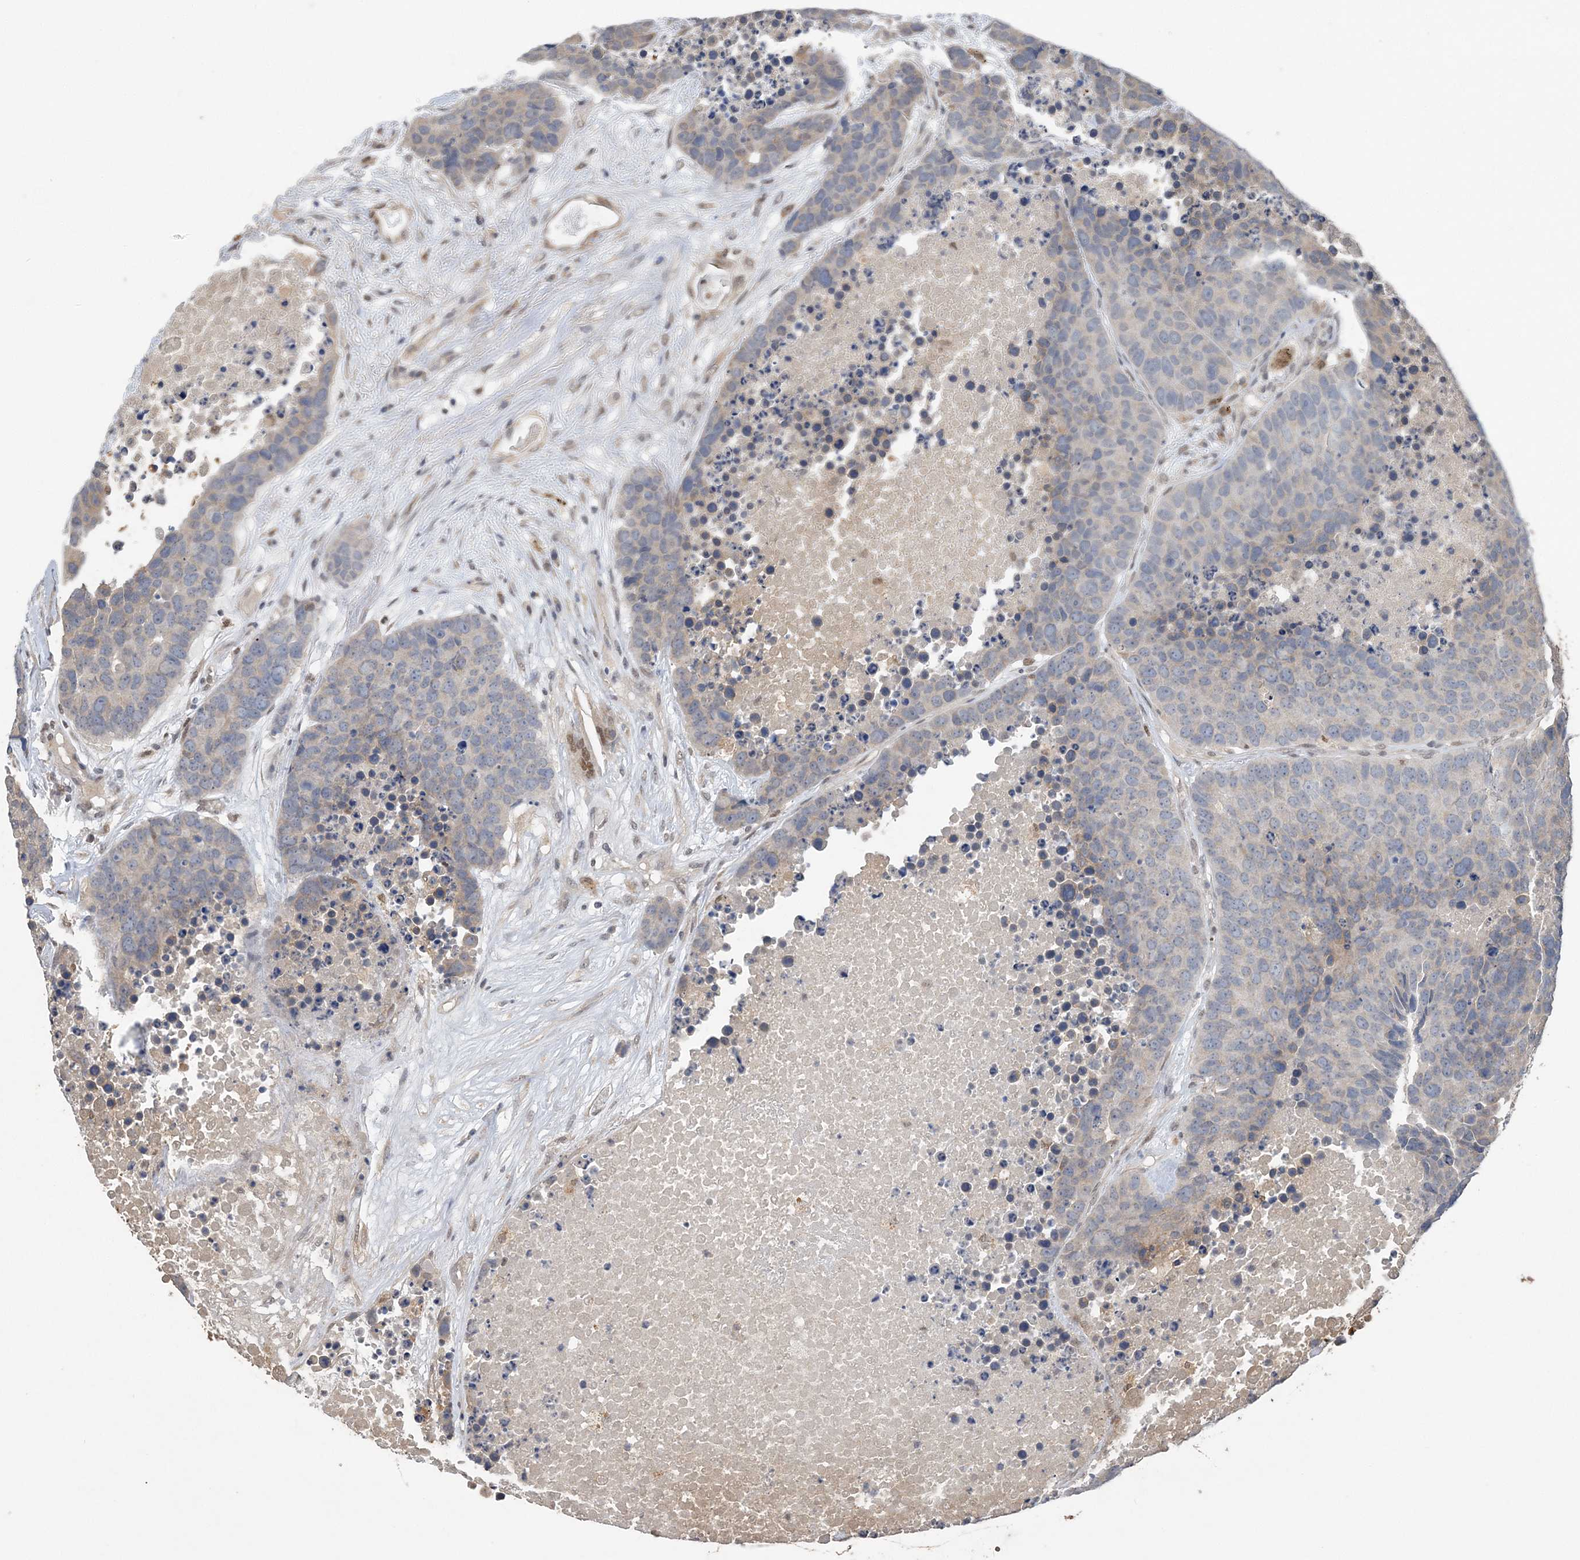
{"staining": {"intensity": "negative", "quantity": "none", "location": "none"}, "tissue": "carcinoid", "cell_type": "Tumor cells", "image_type": "cancer", "snomed": [{"axis": "morphology", "description": "Carcinoid, malignant, NOS"}, {"axis": "topography", "description": "Lung"}], "caption": "This is a histopathology image of immunohistochemistry staining of malignant carcinoid, which shows no positivity in tumor cells.", "gene": "ZBTB7A", "patient": {"sex": "male", "age": 60}}